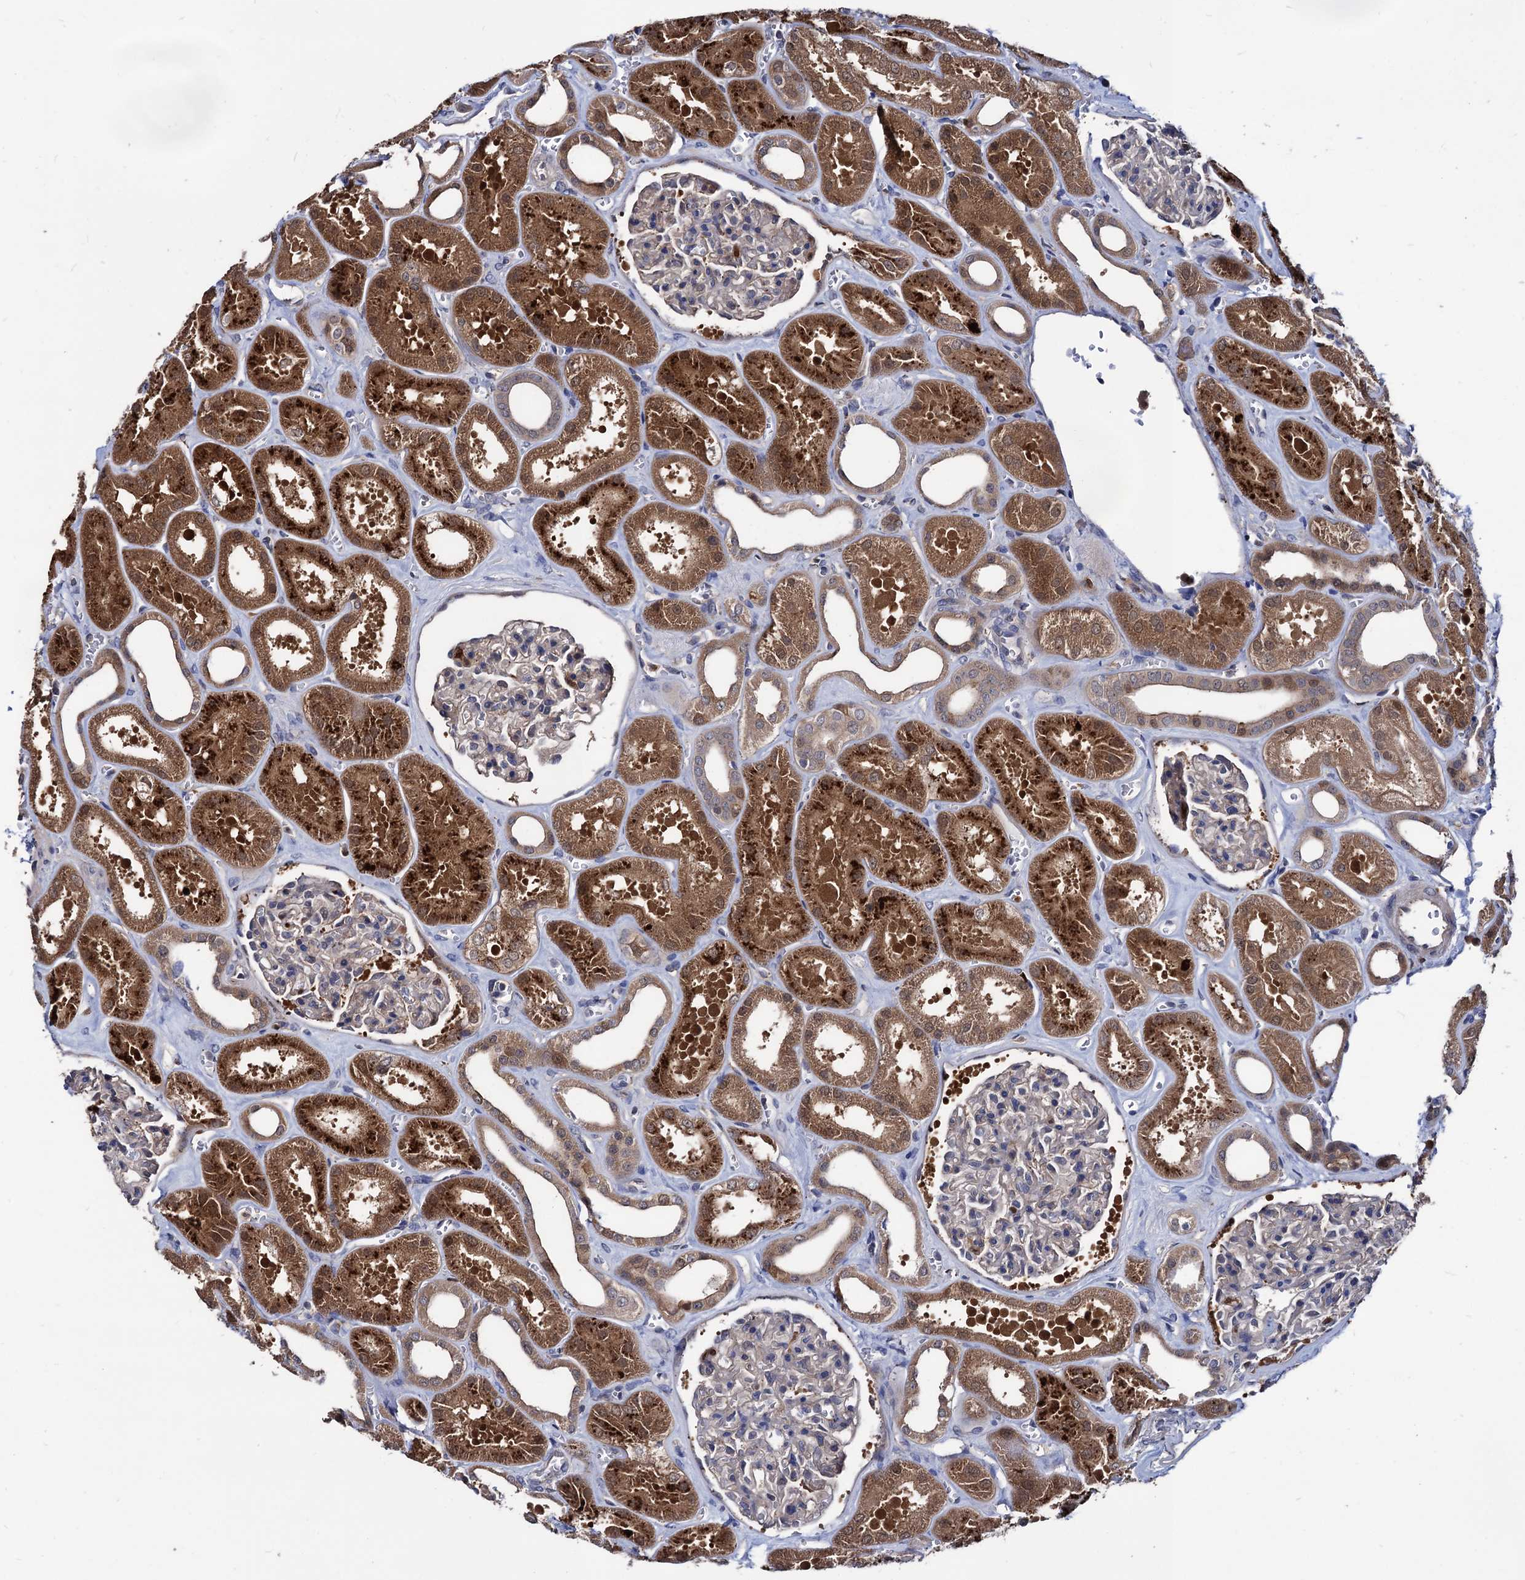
{"staining": {"intensity": "negative", "quantity": "none", "location": "none"}, "tissue": "kidney", "cell_type": "Cells in glomeruli", "image_type": "normal", "snomed": [{"axis": "morphology", "description": "Normal tissue, NOS"}, {"axis": "morphology", "description": "Adenocarcinoma, NOS"}, {"axis": "topography", "description": "Kidney"}], "caption": "There is no significant expression in cells in glomeruli of kidney. The staining was performed using DAB (3,3'-diaminobenzidine) to visualize the protein expression in brown, while the nuclei were stained in blue with hematoxylin (Magnification: 20x).", "gene": "CPPED1", "patient": {"sex": "female", "age": 68}}